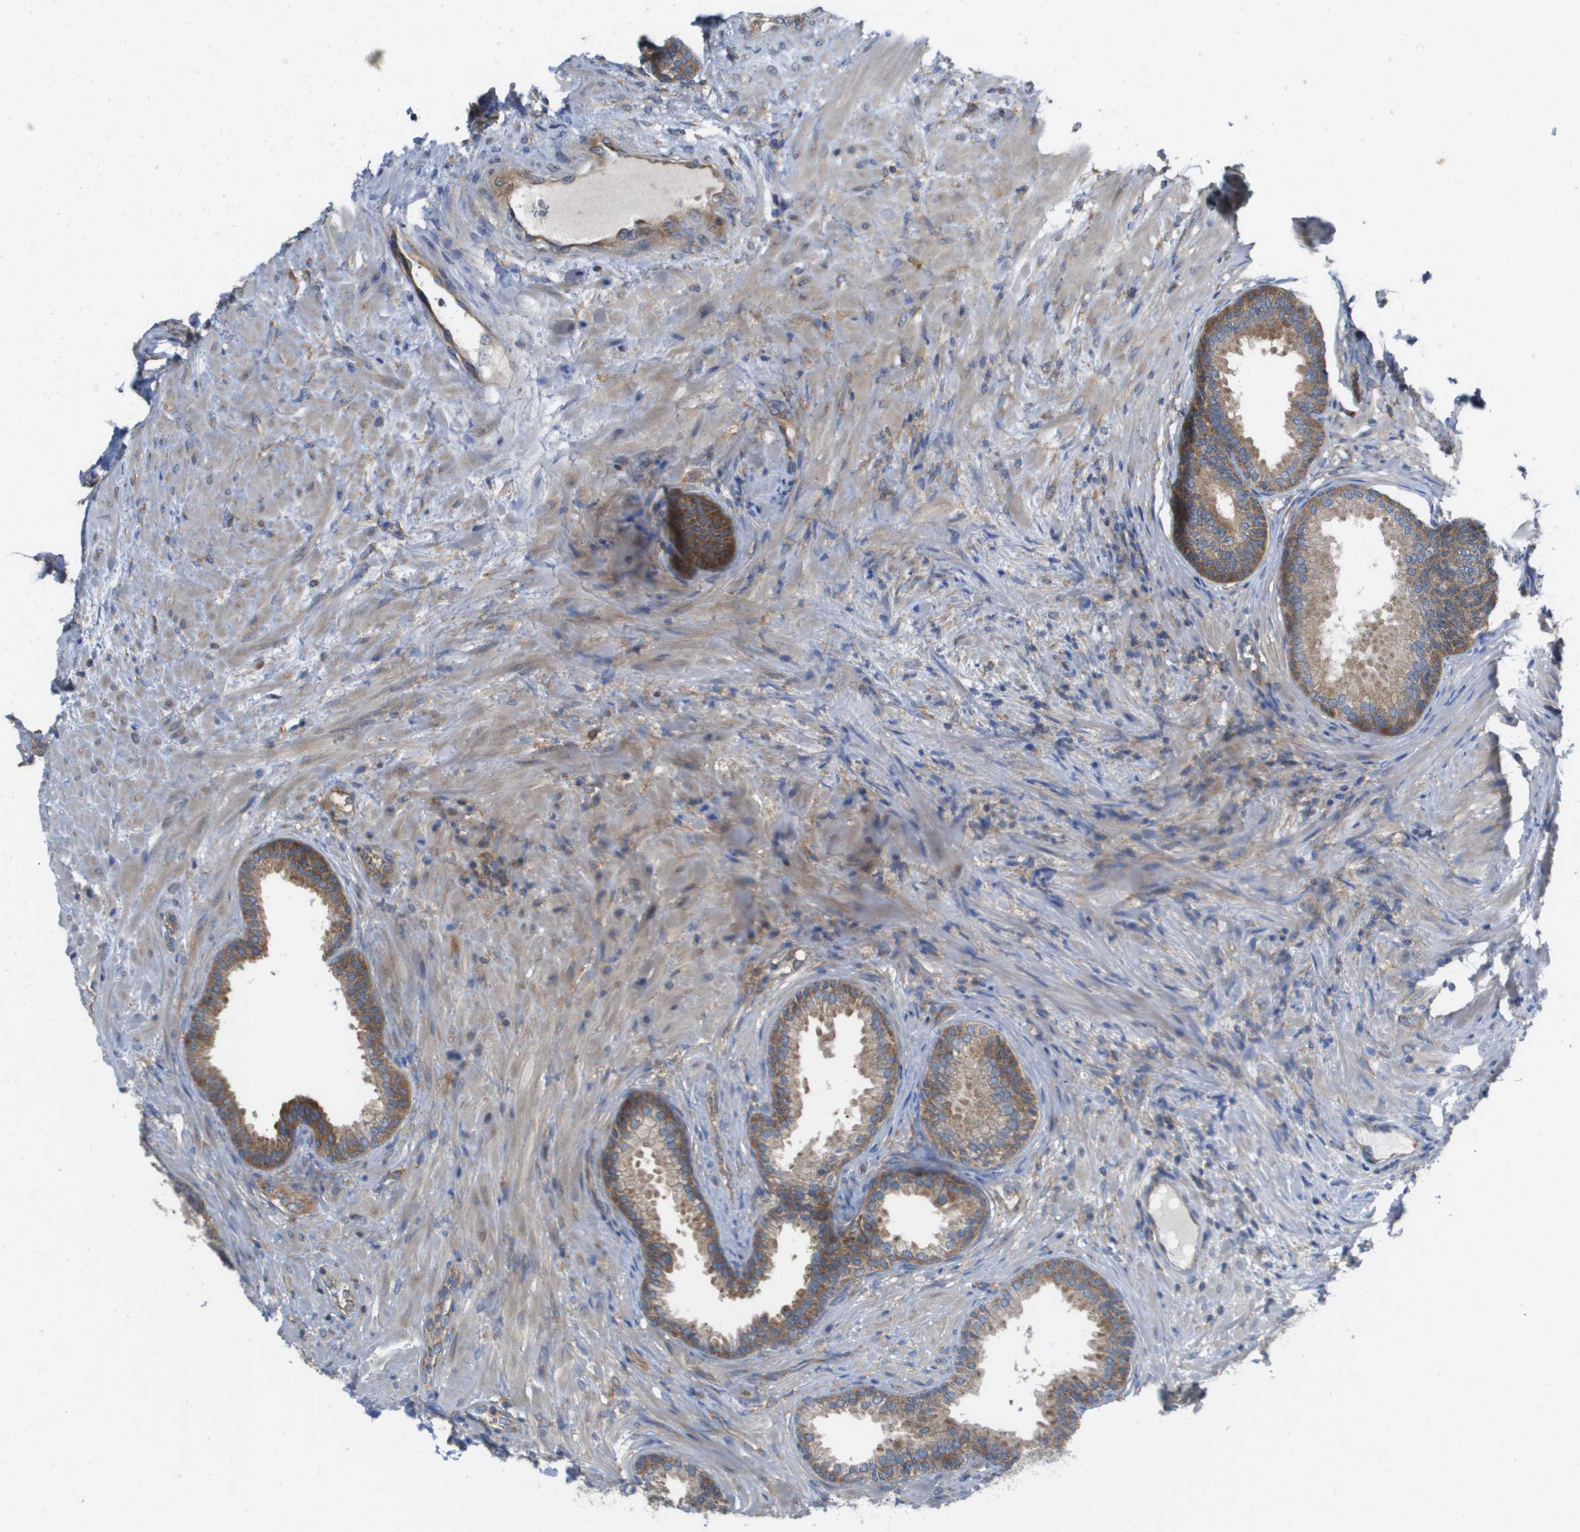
{"staining": {"intensity": "moderate", "quantity": ">75%", "location": "cytoplasmic/membranous"}, "tissue": "prostate", "cell_type": "Glandular cells", "image_type": "normal", "snomed": [{"axis": "morphology", "description": "Normal tissue, NOS"}, {"axis": "topography", "description": "Prostate"}], "caption": "Immunohistochemistry (IHC) of unremarkable human prostate reveals medium levels of moderate cytoplasmic/membranous staining in about >75% of glandular cells. (brown staining indicates protein expression, while blue staining denotes nuclei).", "gene": "EIF4G2", "patient": {"sex": "male", "age": 76}}